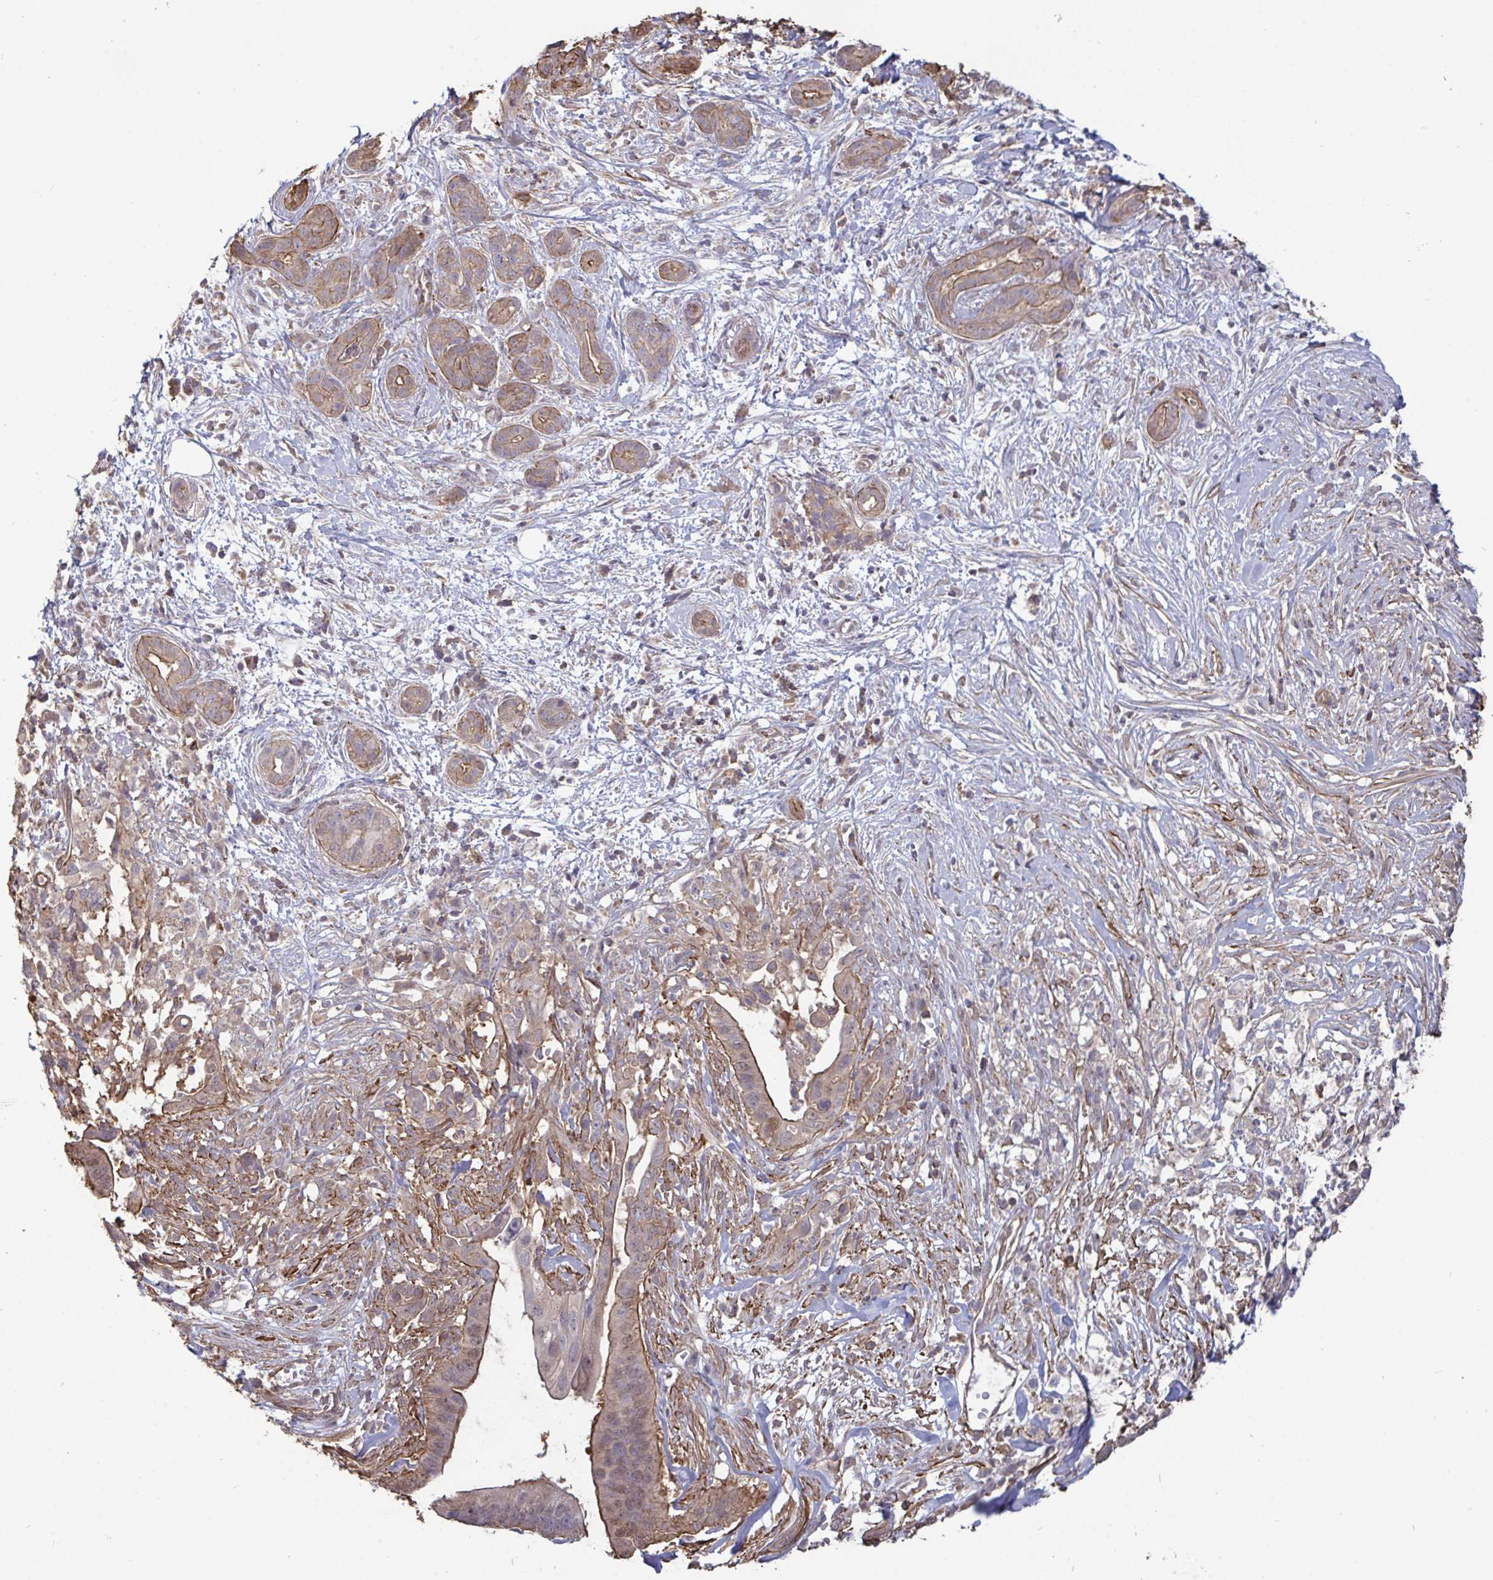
{"staining": {"intensity": "weak", "quantity": "<25%", "location": "cytoplasmic/membranous"}, "tissue": "pancreatic cancer", "cell_type": "Tumor cells", "image_type": "cancer", "snomed": [{"axis": "morphology", "description": "Adenocarcinoma, NOS"}, {"axis": "topography", "description": "Pancreas"}], "caption": "High magnification brightfield microscopy of pancreatic adenocarcinoma stained with DAB (3,3'-diaminobenzidine) (brown) and counterstained with hematoxylin (blue): tumor cells show no significant positivity. Nuclei are stained in blue.", "gene": "ISCU", "patient": {"sex": "male", "age": 61}}